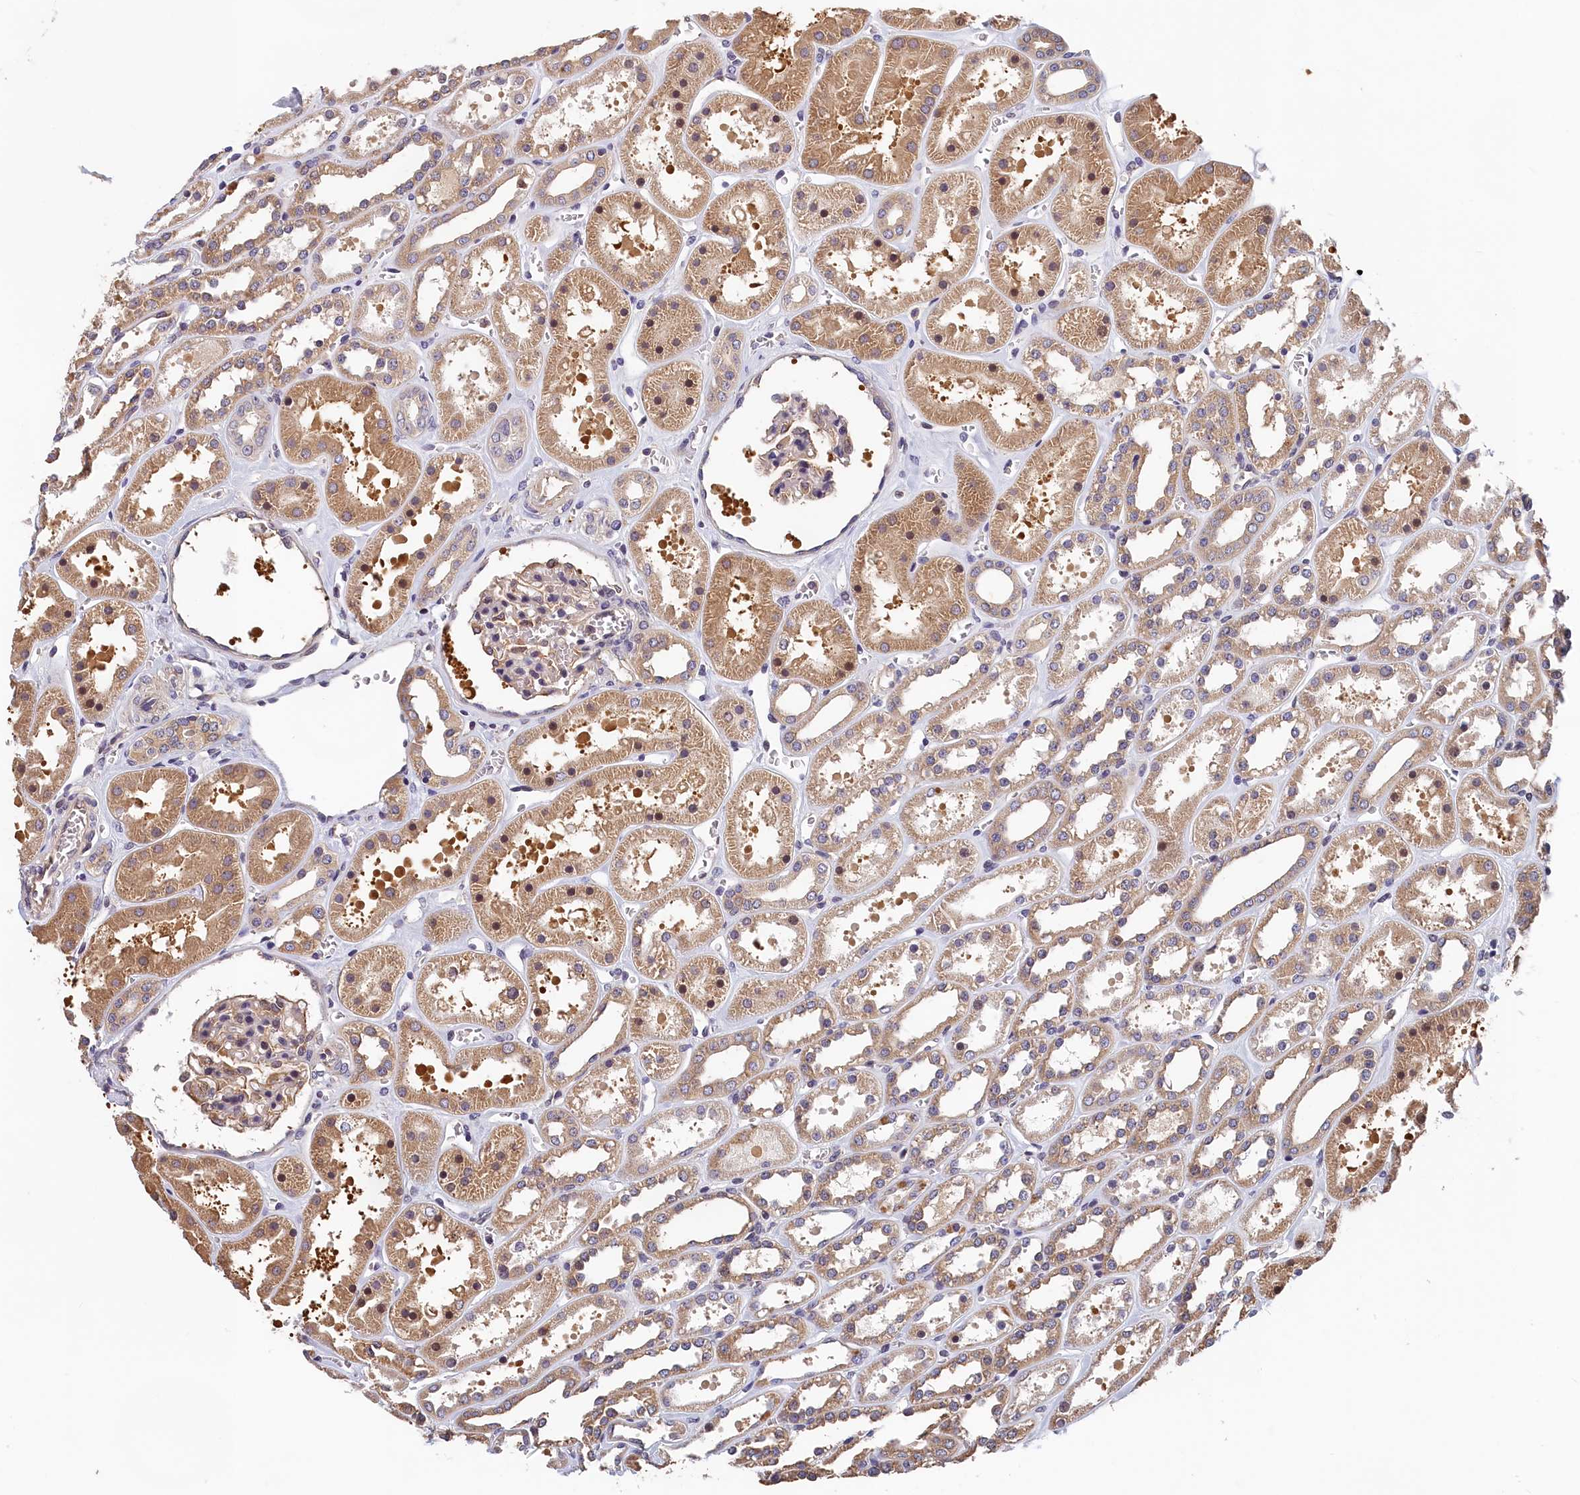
{"staining": {"intensity": "moderate", "quantity": "<25%", "location": "nuclear"}, "tissue": "kidney", "cell_type": "Cells in glomeruli", "image_type": "normal", "snomed": [{"axis": "morphology", "description": "Normal tissue, NOS"}, {"axis": "topography", "description": "Kidney"}], "caption": "The photomicrograph reveals a brown stain indicating the presence of a protein in the nuclear of cells in glomeruli in kidney.", "gene": "TMEM116", "patient": {"sex": "female", "age": 41}}